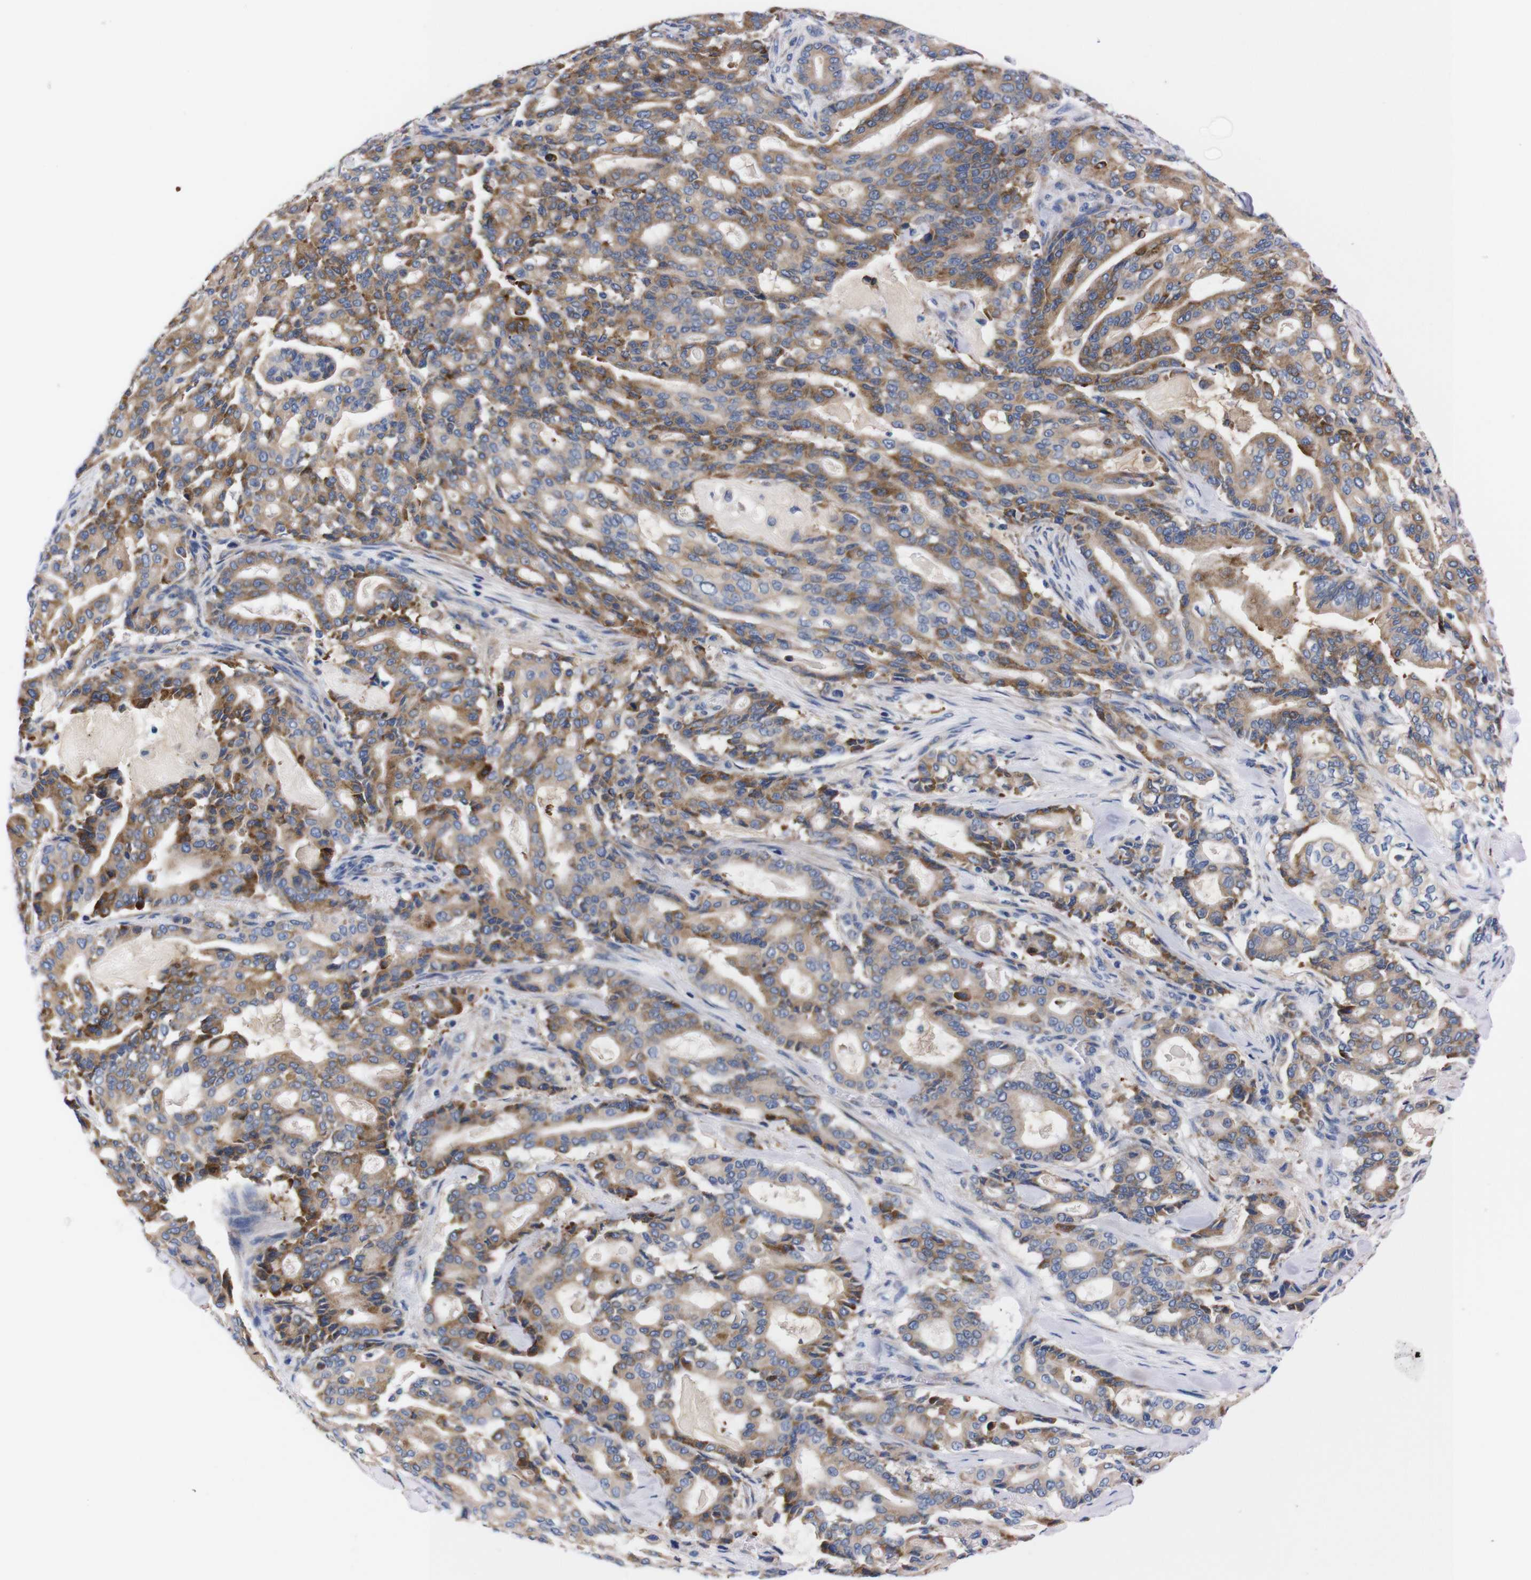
{"staining": {"intensity": "moderate", "quantity": ">75%", "location": "cytoplasmic/membranous"}, "tissue": "pancreatic cancer", "cell_type": "Tumor cells", "image_type": "cancer", "snomed": [{"axis": "morphology", "description": "Adenocarcinoma, NOS"}, {"axis": "topography", "description": "Pancreas"}], "caption": "A medium amount of moderate cytoplasmic/membranous expression is present in about >75% of tumor cells in adenocarcinoma (pancreatic) tissue.", "gene": "NEBL", "patient": {"sex": "male", "age": 63}}